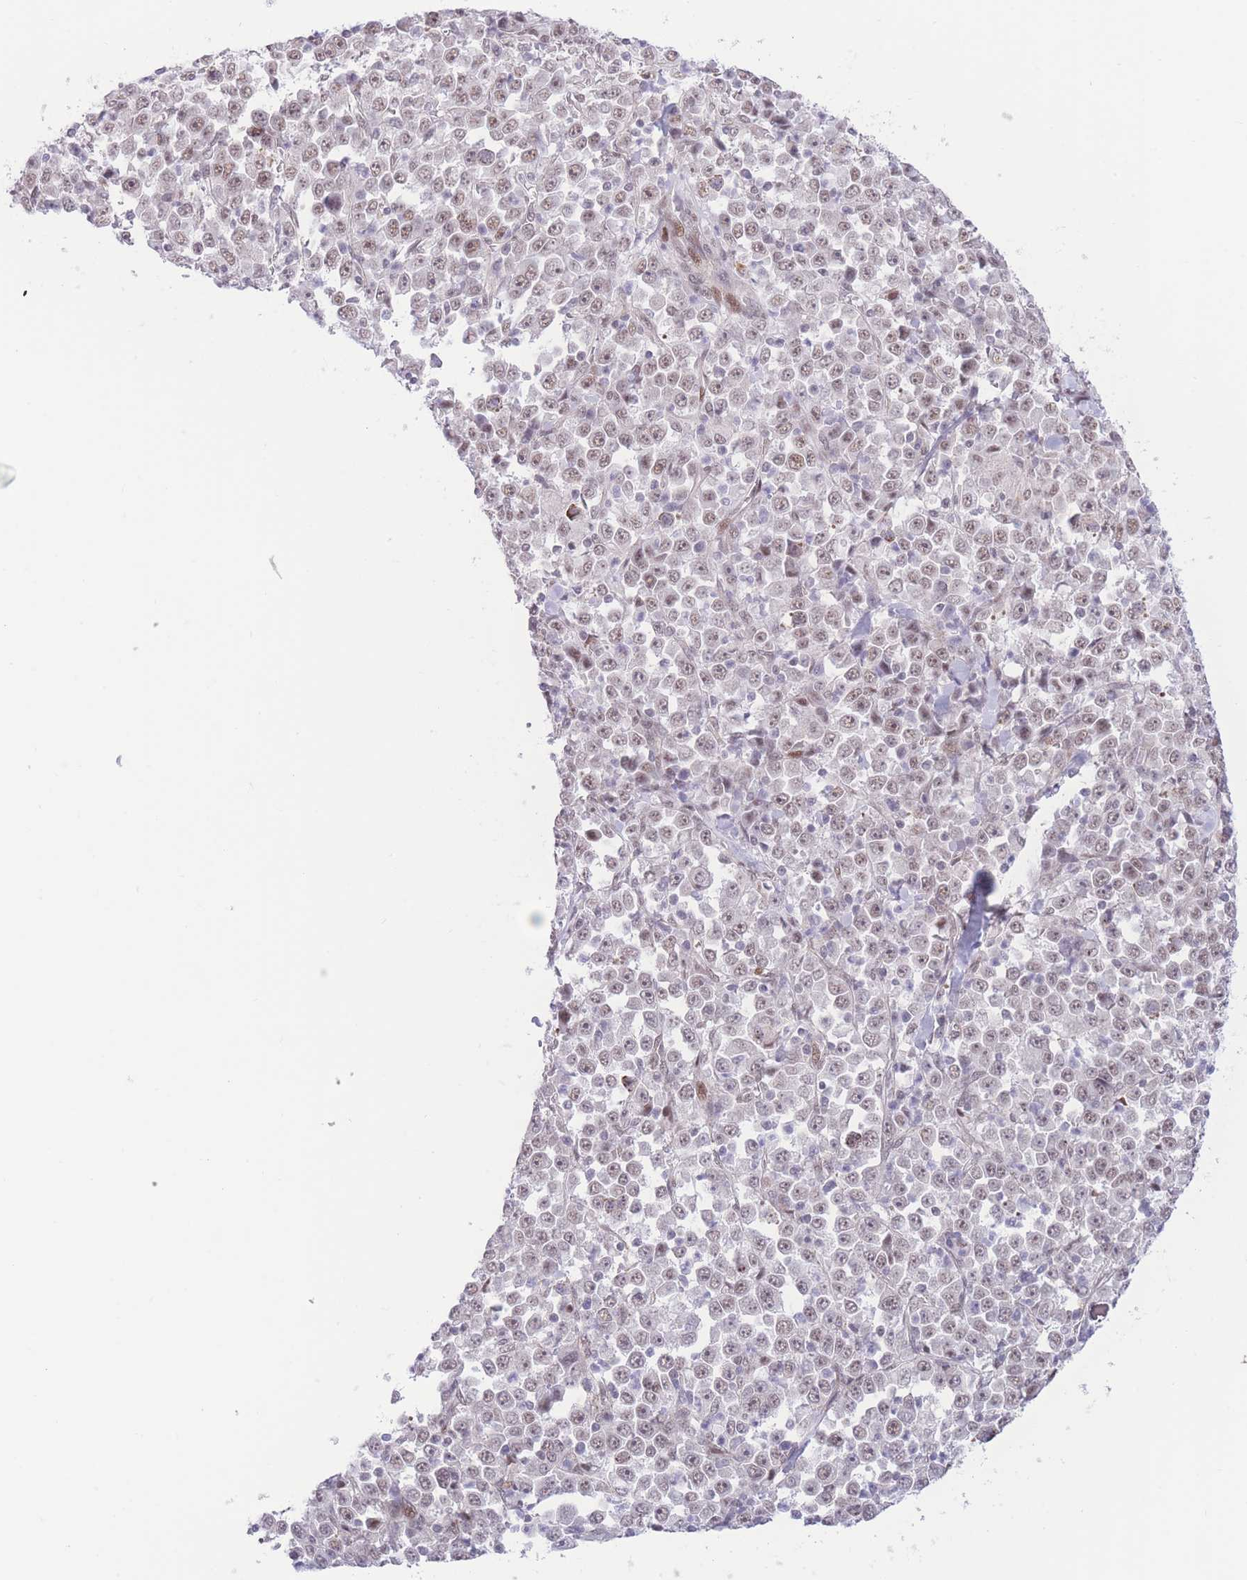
{"staining": {"intensity": "weak", "quantity": "25%-75%", "location": "nuclear"}, "tissue": "stomach cancer", "cell_type": "Tumor cells", "image_type": "cancer", "snomed": [{"axis": "morphology", "description": "Normal tissue, NOS"}, {"axis": "morphology", "description": "Adenocarcinoma, NOS"}, {"axis": "topography", "description": "Stomach, upper"}, {"axis": "topography", "description": "Stomach"}], "caption": "Tumor cells reveal low levels of weak nuclear expression in about 25%-75% of cells in human stomach cancer.", "gene": "PCIF1", "patient": {"sex": "male", "age": 59}}